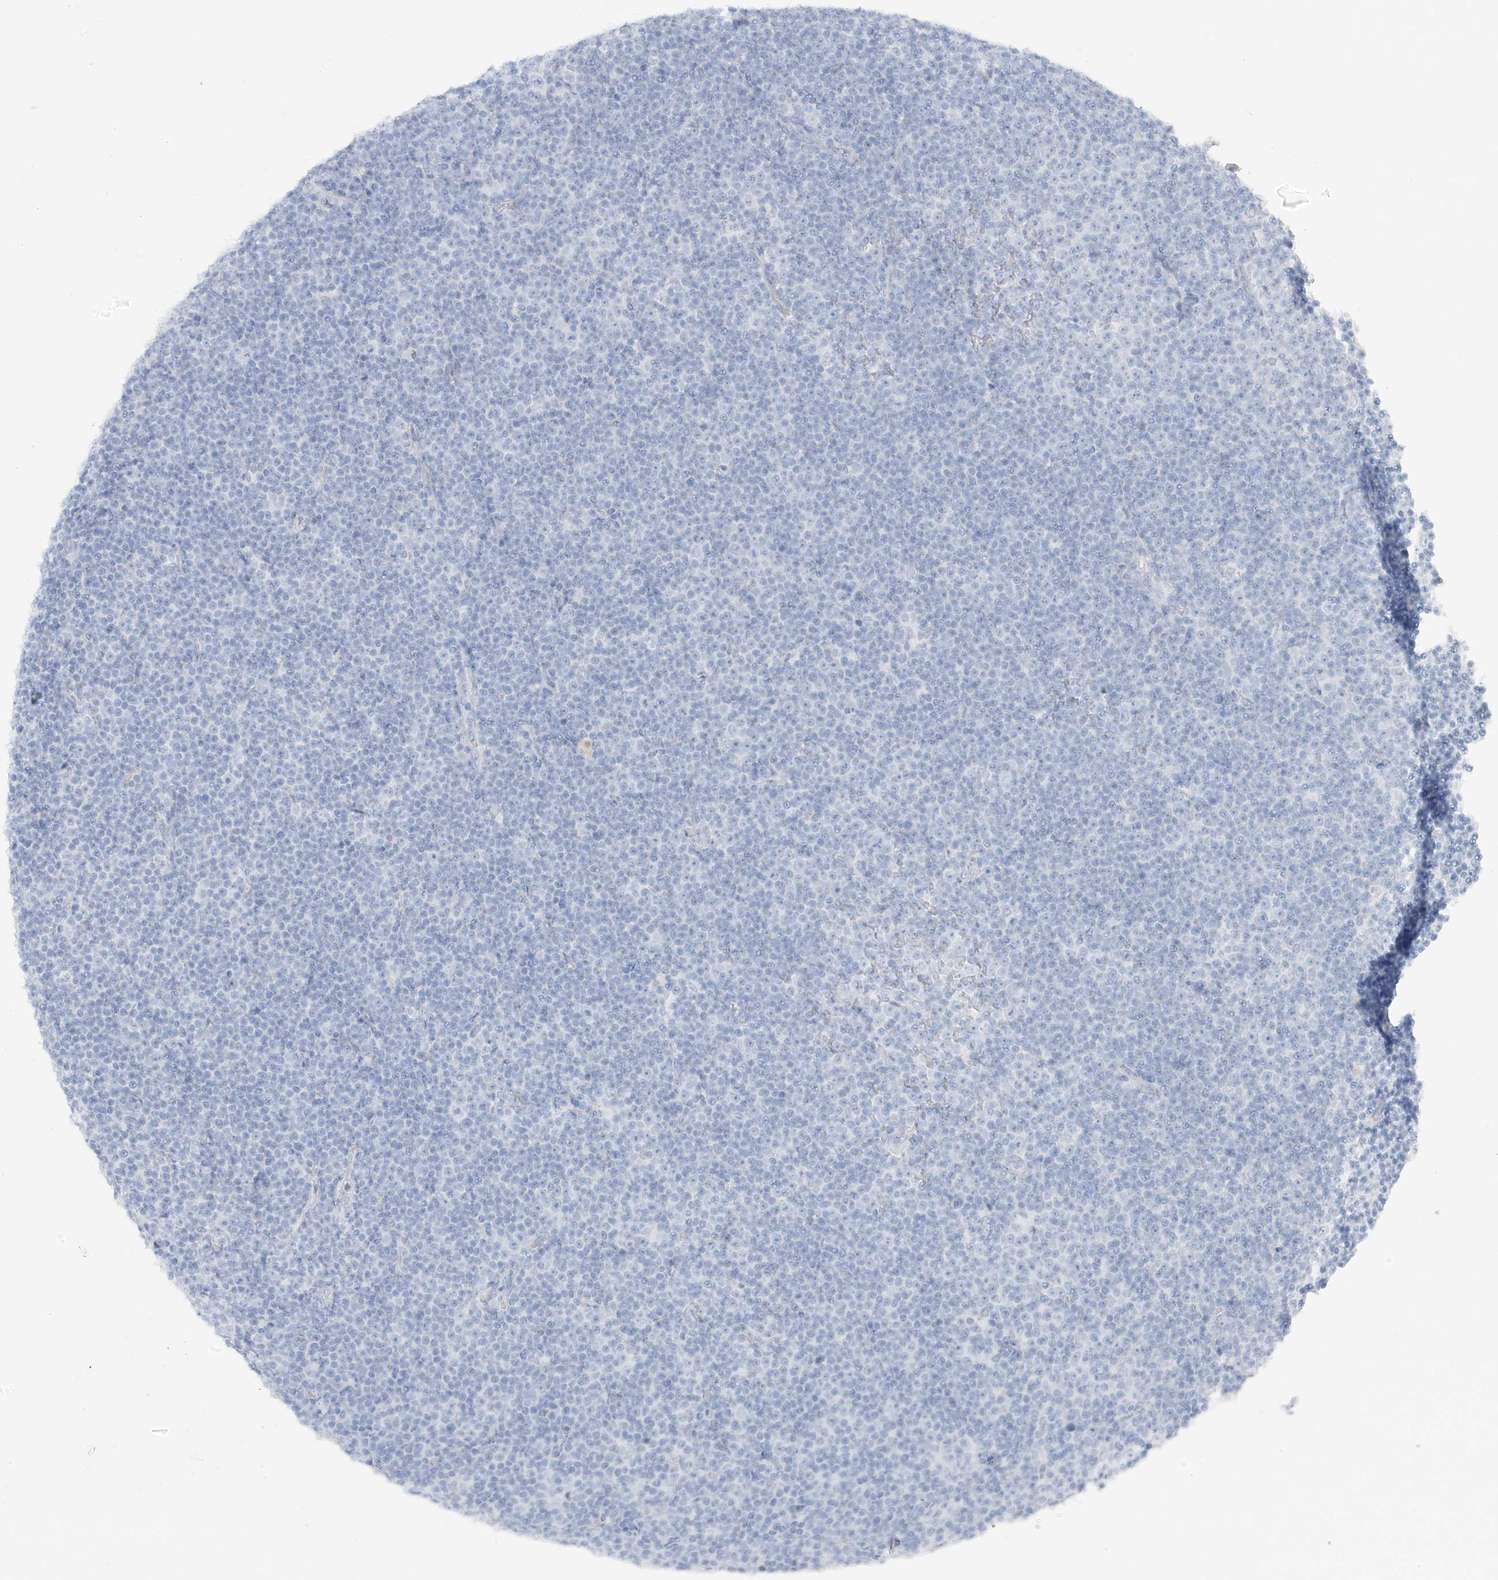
{"staining": {"intensity": "negative", "quantity": "none", "location": "none"}, "tissue": "lymphoma", "cell_type": "Tumor cells", "image_type": "cancer", "snomed": [{"axis": "morphology", "description": "Malignant lymphoma, non-Hodgkin's type, Low grade"}, {"axis": "topography", "description": "Lymph node"}], "caption": "Immunohistochemistry (IHC) micrograph of neoplastic tissue: lymphoma stained with DAB demonstrates no significant protein staining in tumor cells.", "gene": "ZFP64", "patient": {"sex": "female", "age": 67}}